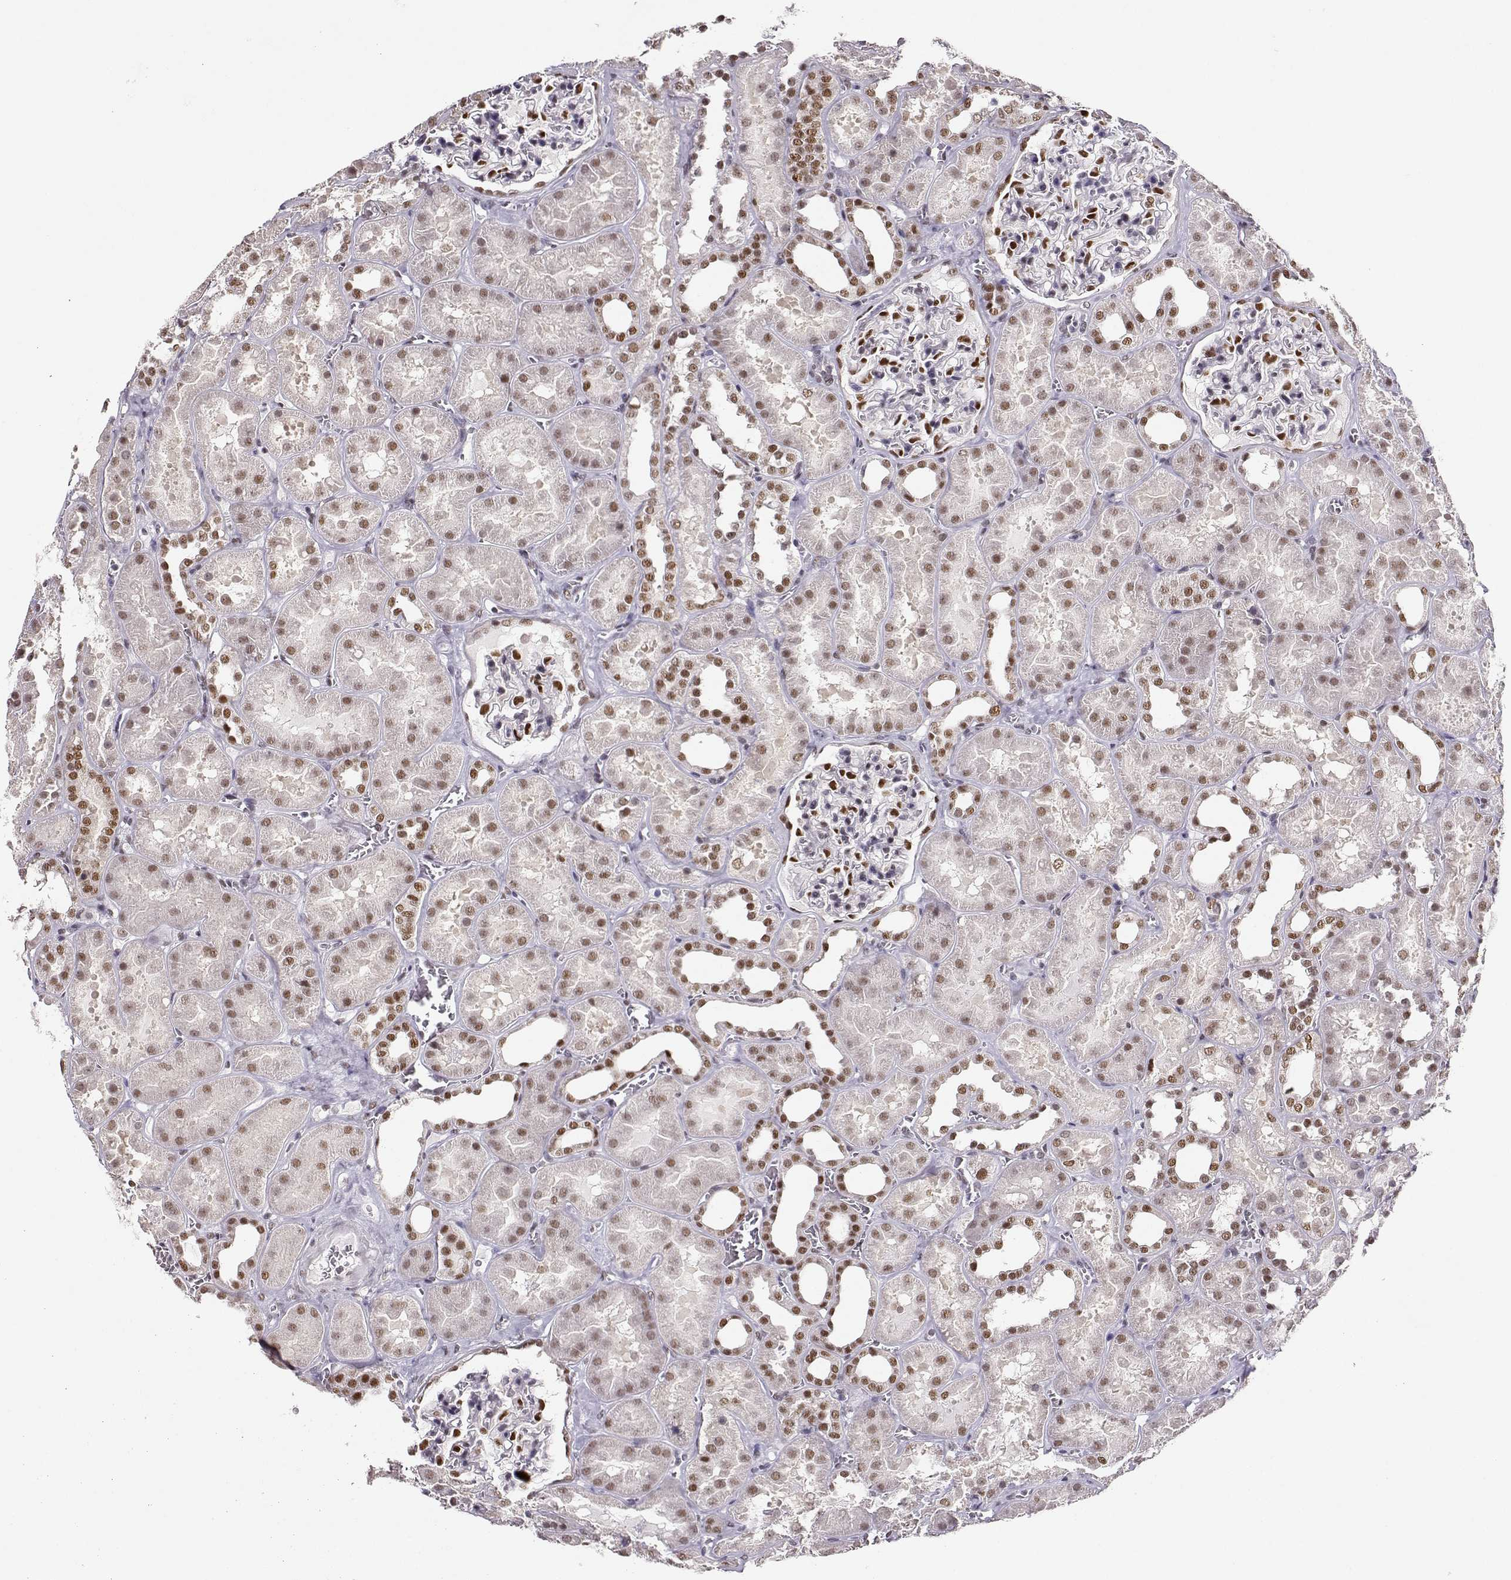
{"staining": {"intensity": "strong", "quantity": "<25%", "location": "nuclear"}, "tissue": "kidney", "cell_type": "Cells in glomeruli", "image_type": "normal", "snomed": [{"axis": "morphology", "description": "Normal tissue, NOS"}, {"axis": "topography", "description": "Kidney"}], "caption": "About <25% of cells in glomeruli in unremarkable human kidney display strong nuclear protein staining as visualized by brown immunohistochemical staining.", "gene": "POLI", "patient": {"sex": "female", "age": 41}}